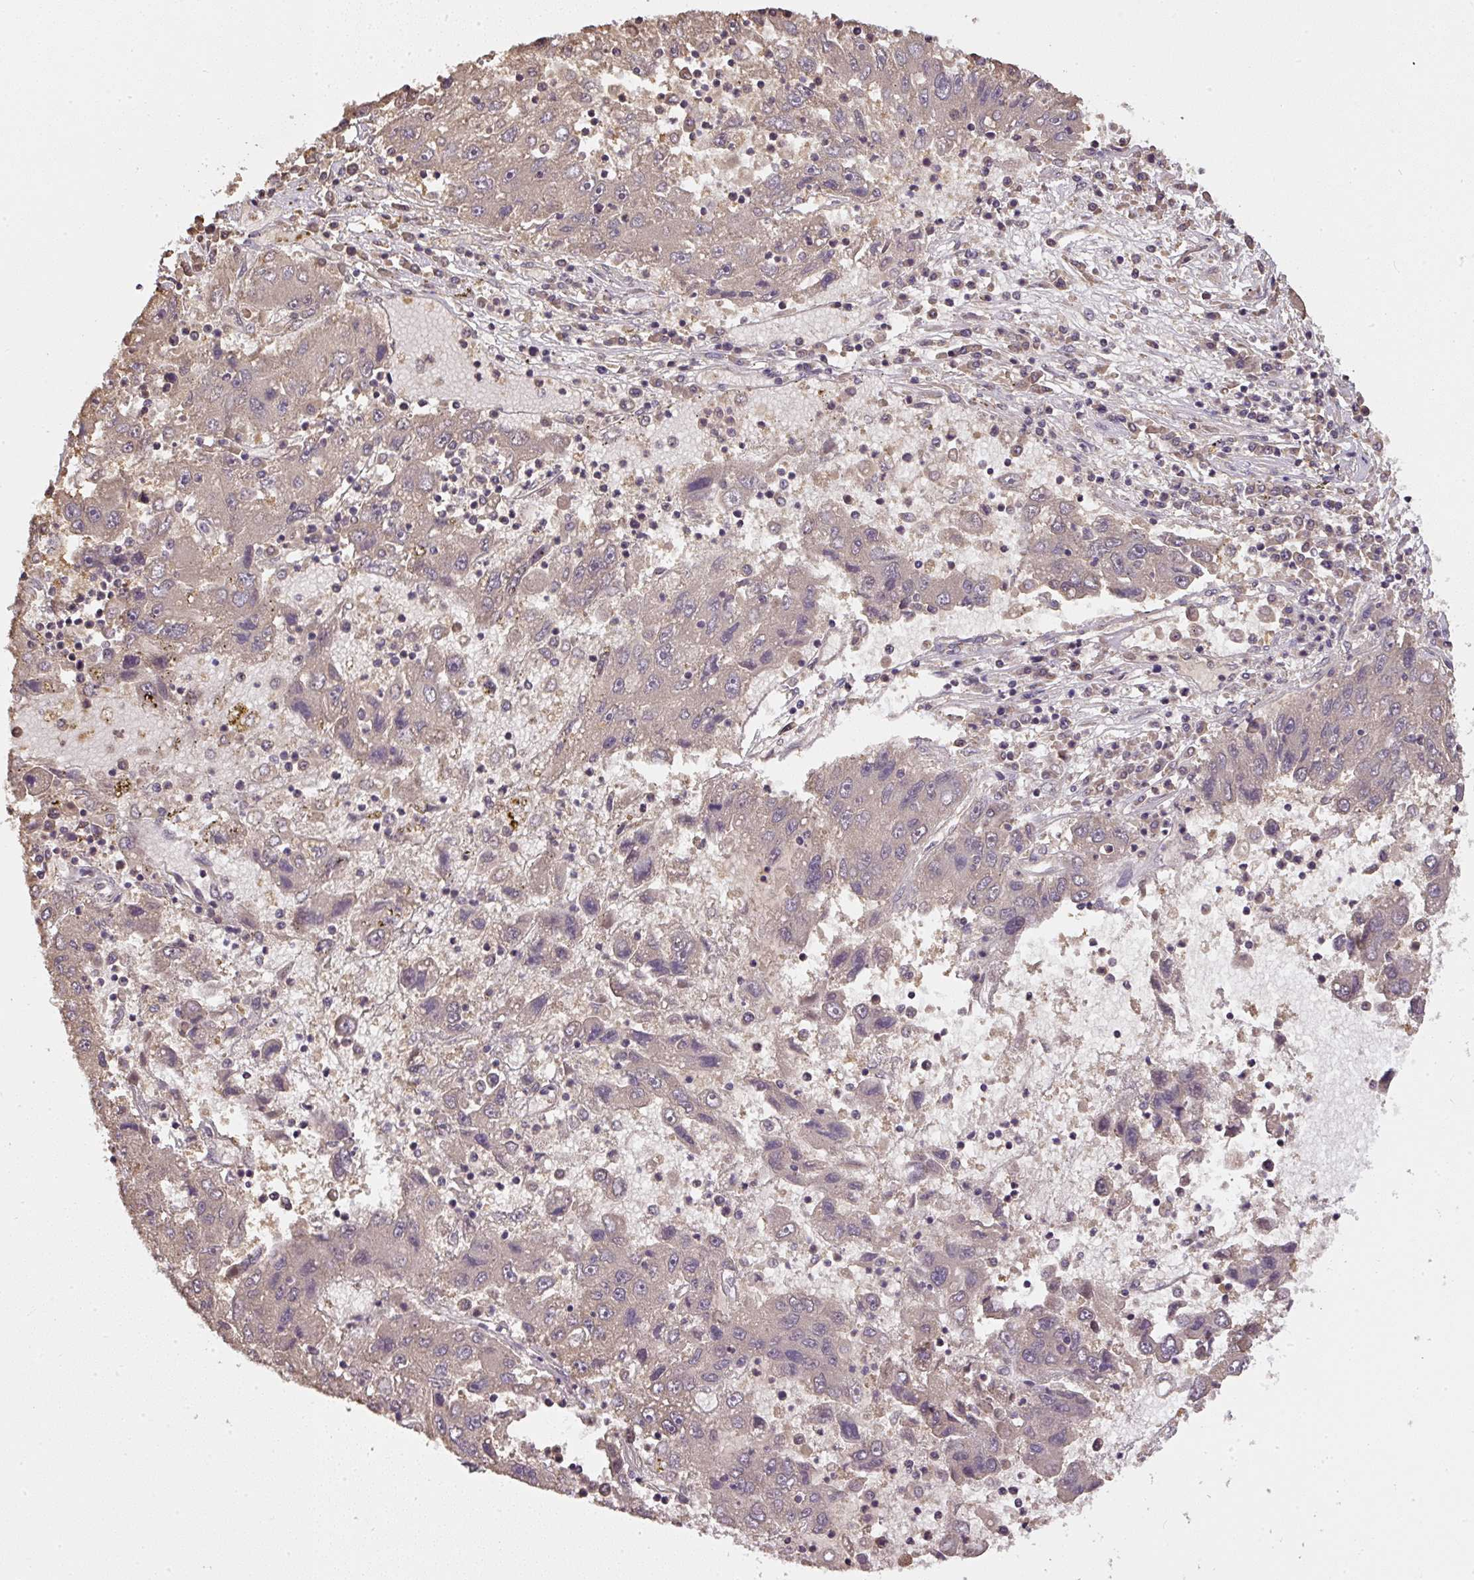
{"staining": {"intensity": "weak", "quantity": "<25%", "location": "nuclear"}, "tissue": "liver cancer", "cell_type": "Tumor cells", "image_type": "cancer", "snomed": [{"axis": "morphology", "description": "Carcinoma, Hepatocellular, NOS"}, {"axis": "topography", "description": "Liver"}], "caption": "Human liver cancer (hepatocellular carcinoma) stained for a protein using immunohistochemistry reveals no expression in tumor cells.", "gene": "TMEM170B", "patient": {"sex": "male", "age": 49}}